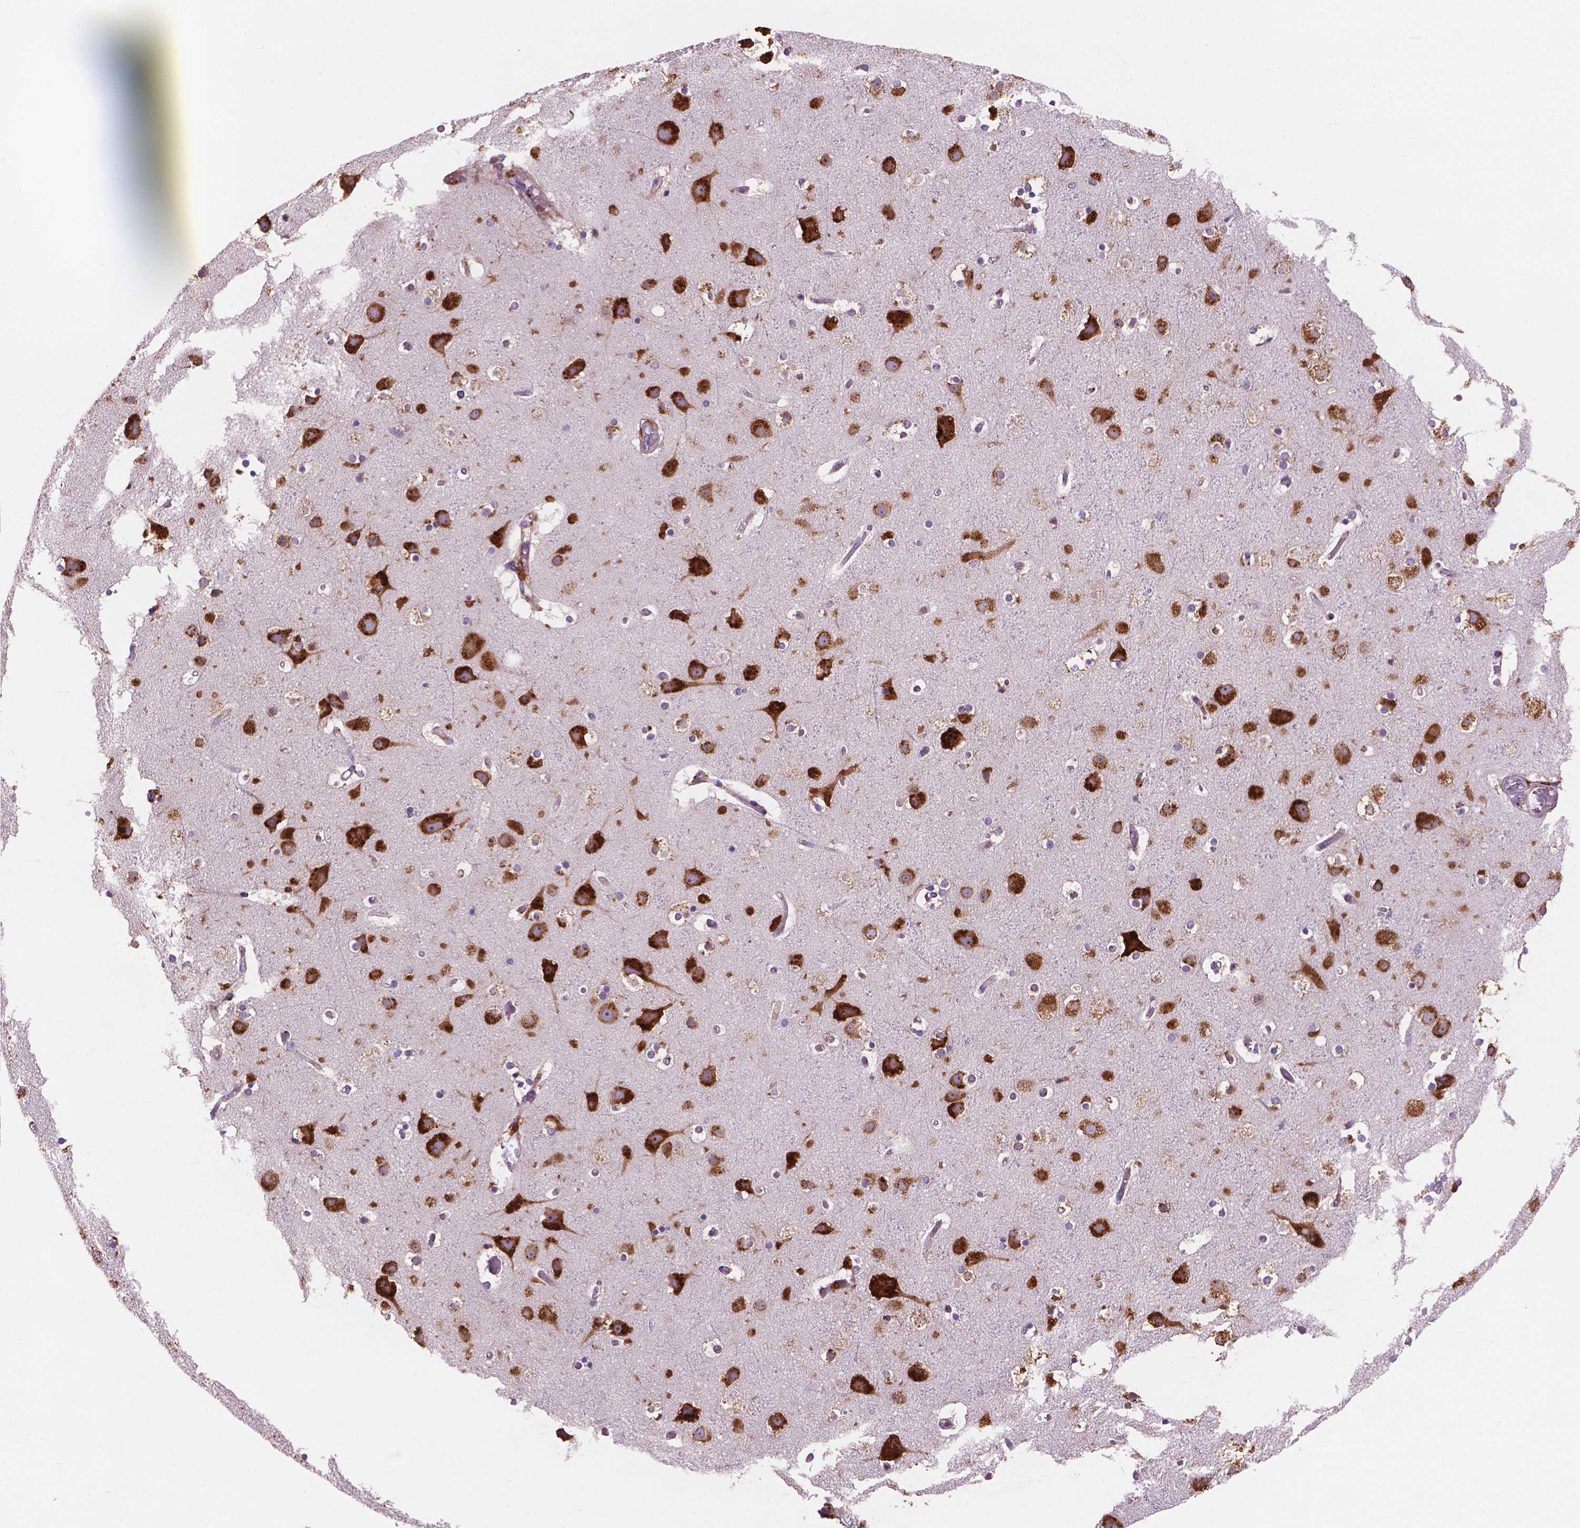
{"staining": {"intensity": "moderate", "quantity": ">75%", "location": "cytoplasmic/membranous"}, "tissue": "cerebral cortex", "cell_type": "Endothelial cells", "image_type": "normal", "snomed": [{"axis": "morphology", "description": "Normal tissue, NOS"}, {"axis": "topography", "description": "Cerebral cortex"}], "caption": "High-power microscopy captured an IHC image of normal cerebral cortex, revealing moderate cytoplasmic/membranous staining in approximately >75% of endothelial cells. (brown staining indicates protein expression, while blue staining denotes nuclei).", "gene": "RPL37A", "patient": {"sex": "female", "age": 52}}